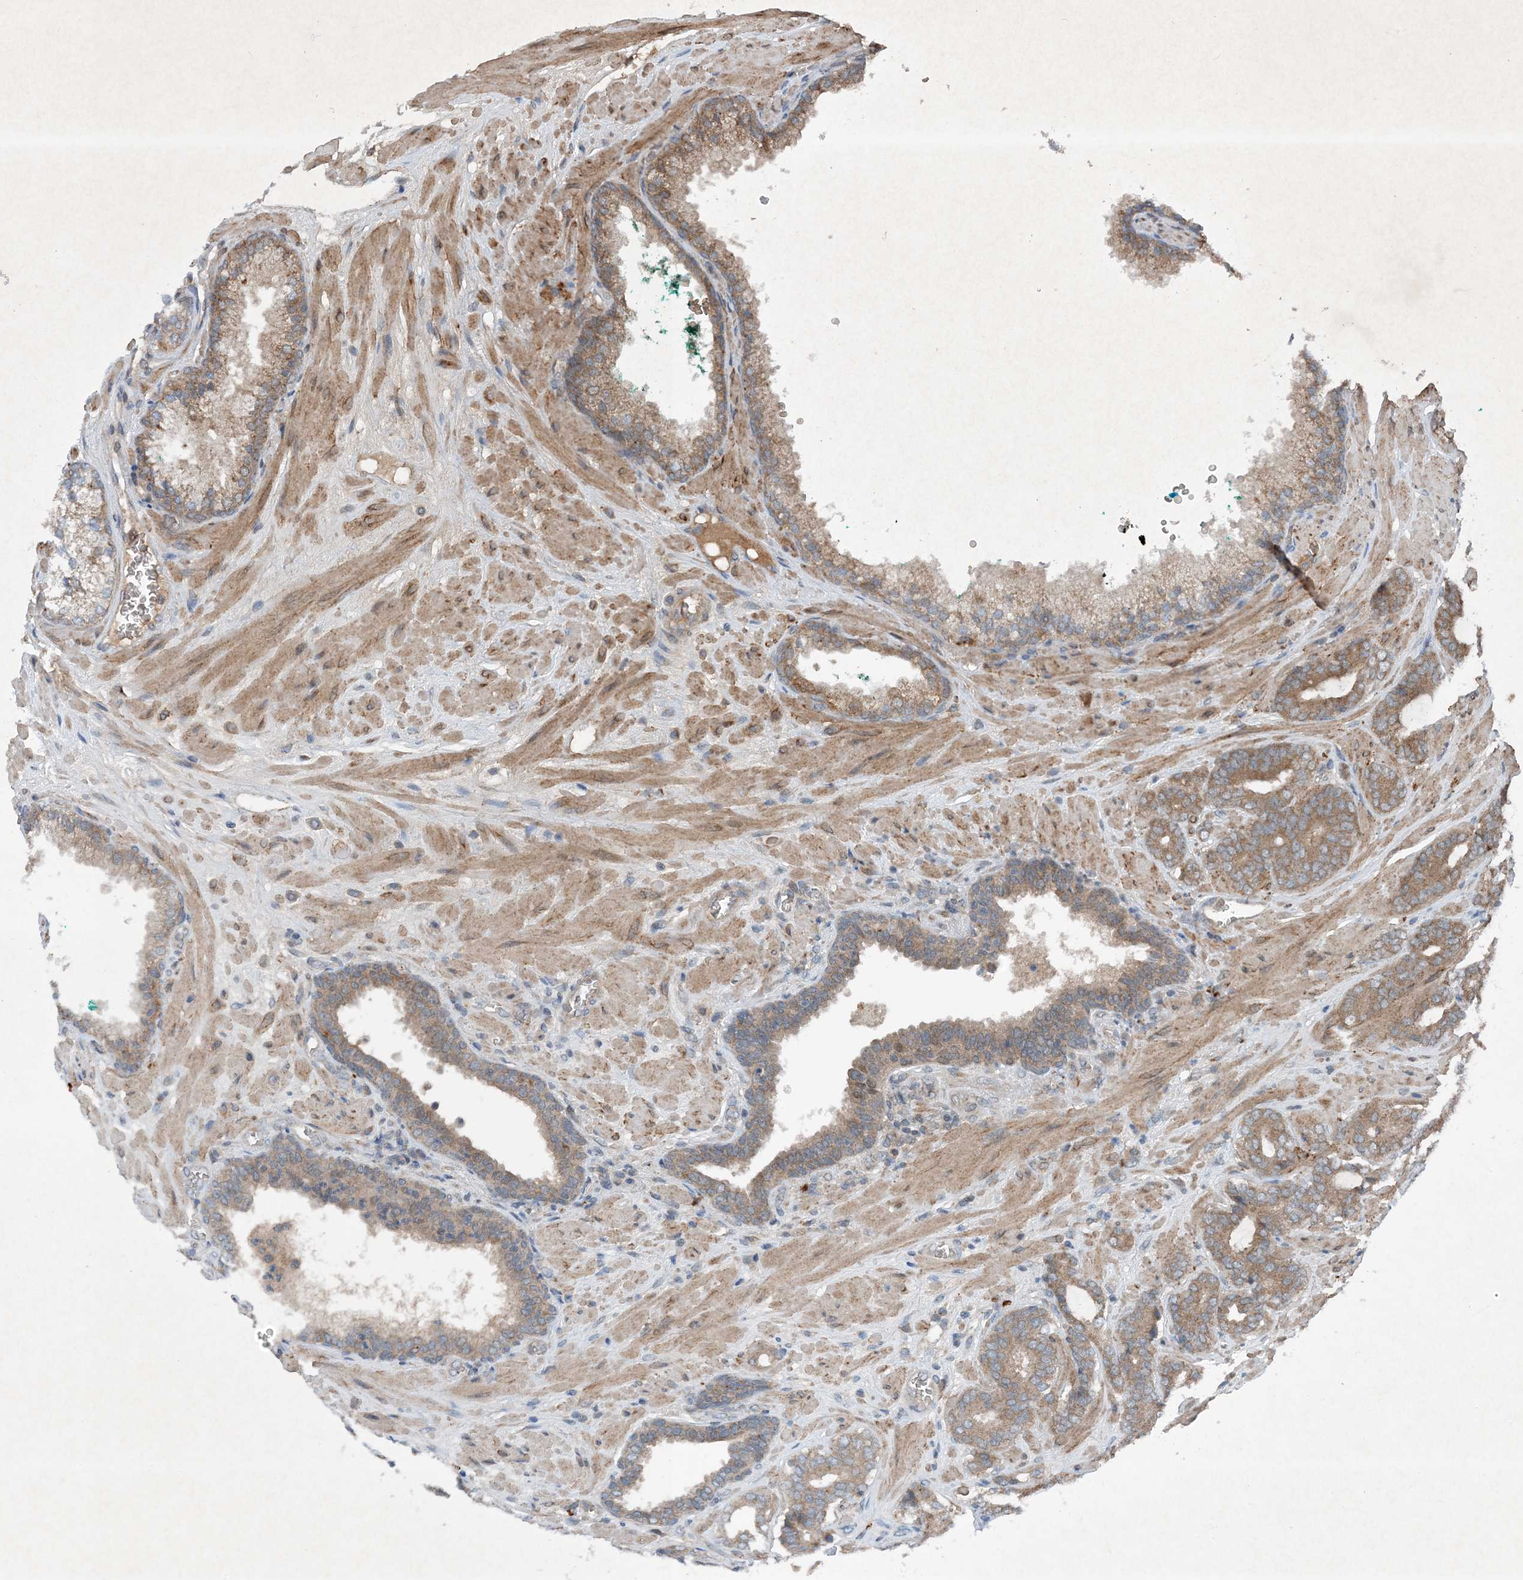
{"staining": {"intensity": "moderate", "quantity": ">75%", "location": "cytoplasmic/membranous"}, "tissue": "prostate cancer", "cell_type": "Tumor cells", "image_type": "cancer", "snomed": [{"axis": "morphology", "description": "Adenocarcinoma, Low grade"}, {"axis": "topography", "description": "Prostate"}], "caption": "Immunohistochemical staining of prostate low-grade adenocarcinoma demonstrates medium levels of moderate cytoplasmic/membranous staining in about >75% of tumor cells.", "gene": "GNG5", "patient": {"sex": "male", "age": 63}}